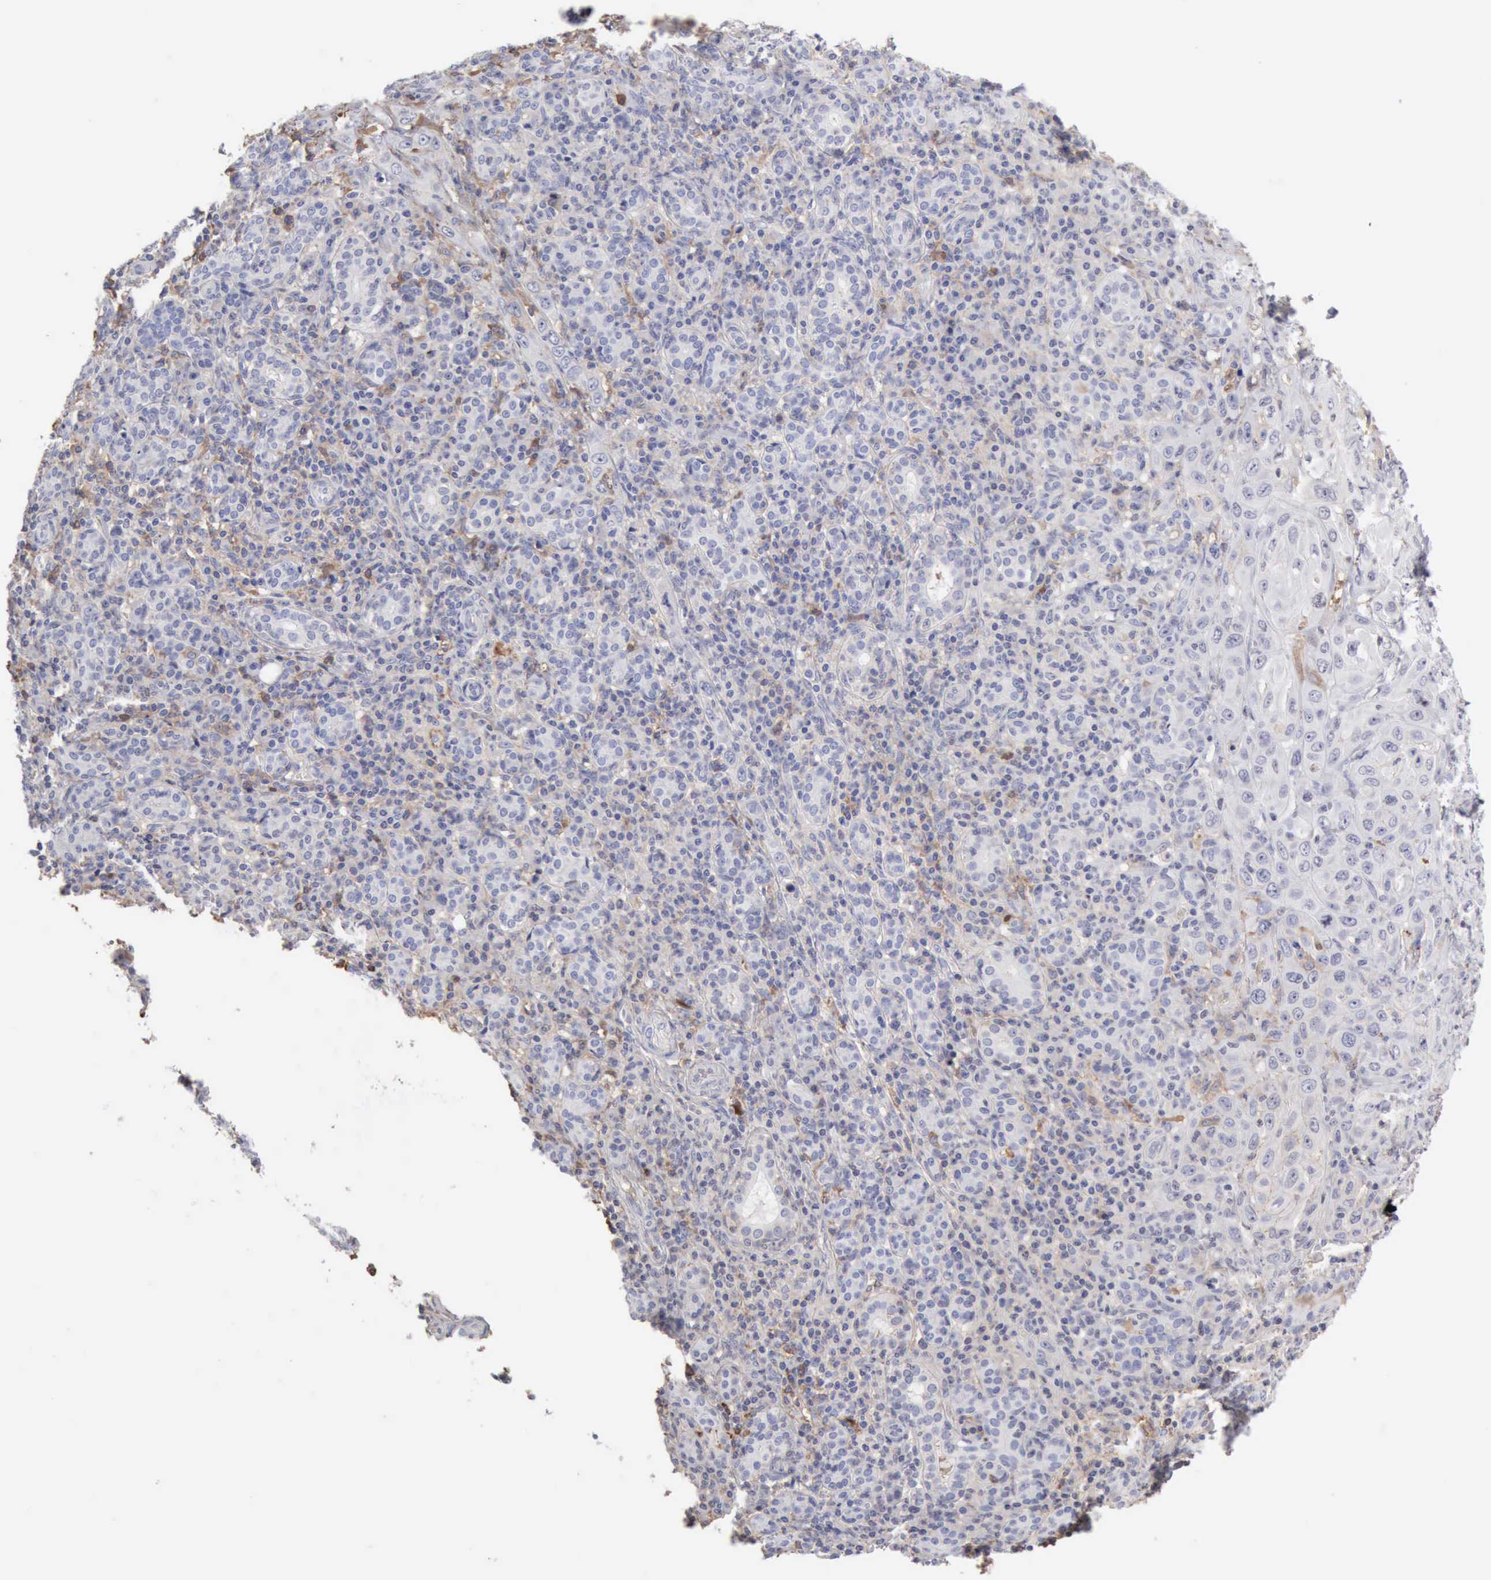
{"staining": {"intensity": "weak", "quantity": "<25%", "location": "cytoplasmic/membranous"}, "tissue": "skin cancer", "cell_type": "Tumor cells", "image_type": "cancer", "snomed": [{"axis": "morphology", "description": "Squamous cell carcinoma, NOS"}, {"axis": "topography", "description": "Skin"}], "caption": "A micrograph of human squamous cell carcinoma (skin) is negative for staining in tumor cells.", "gene": "SERPINA1", "patient": {"sex": "male", "age": 84}}